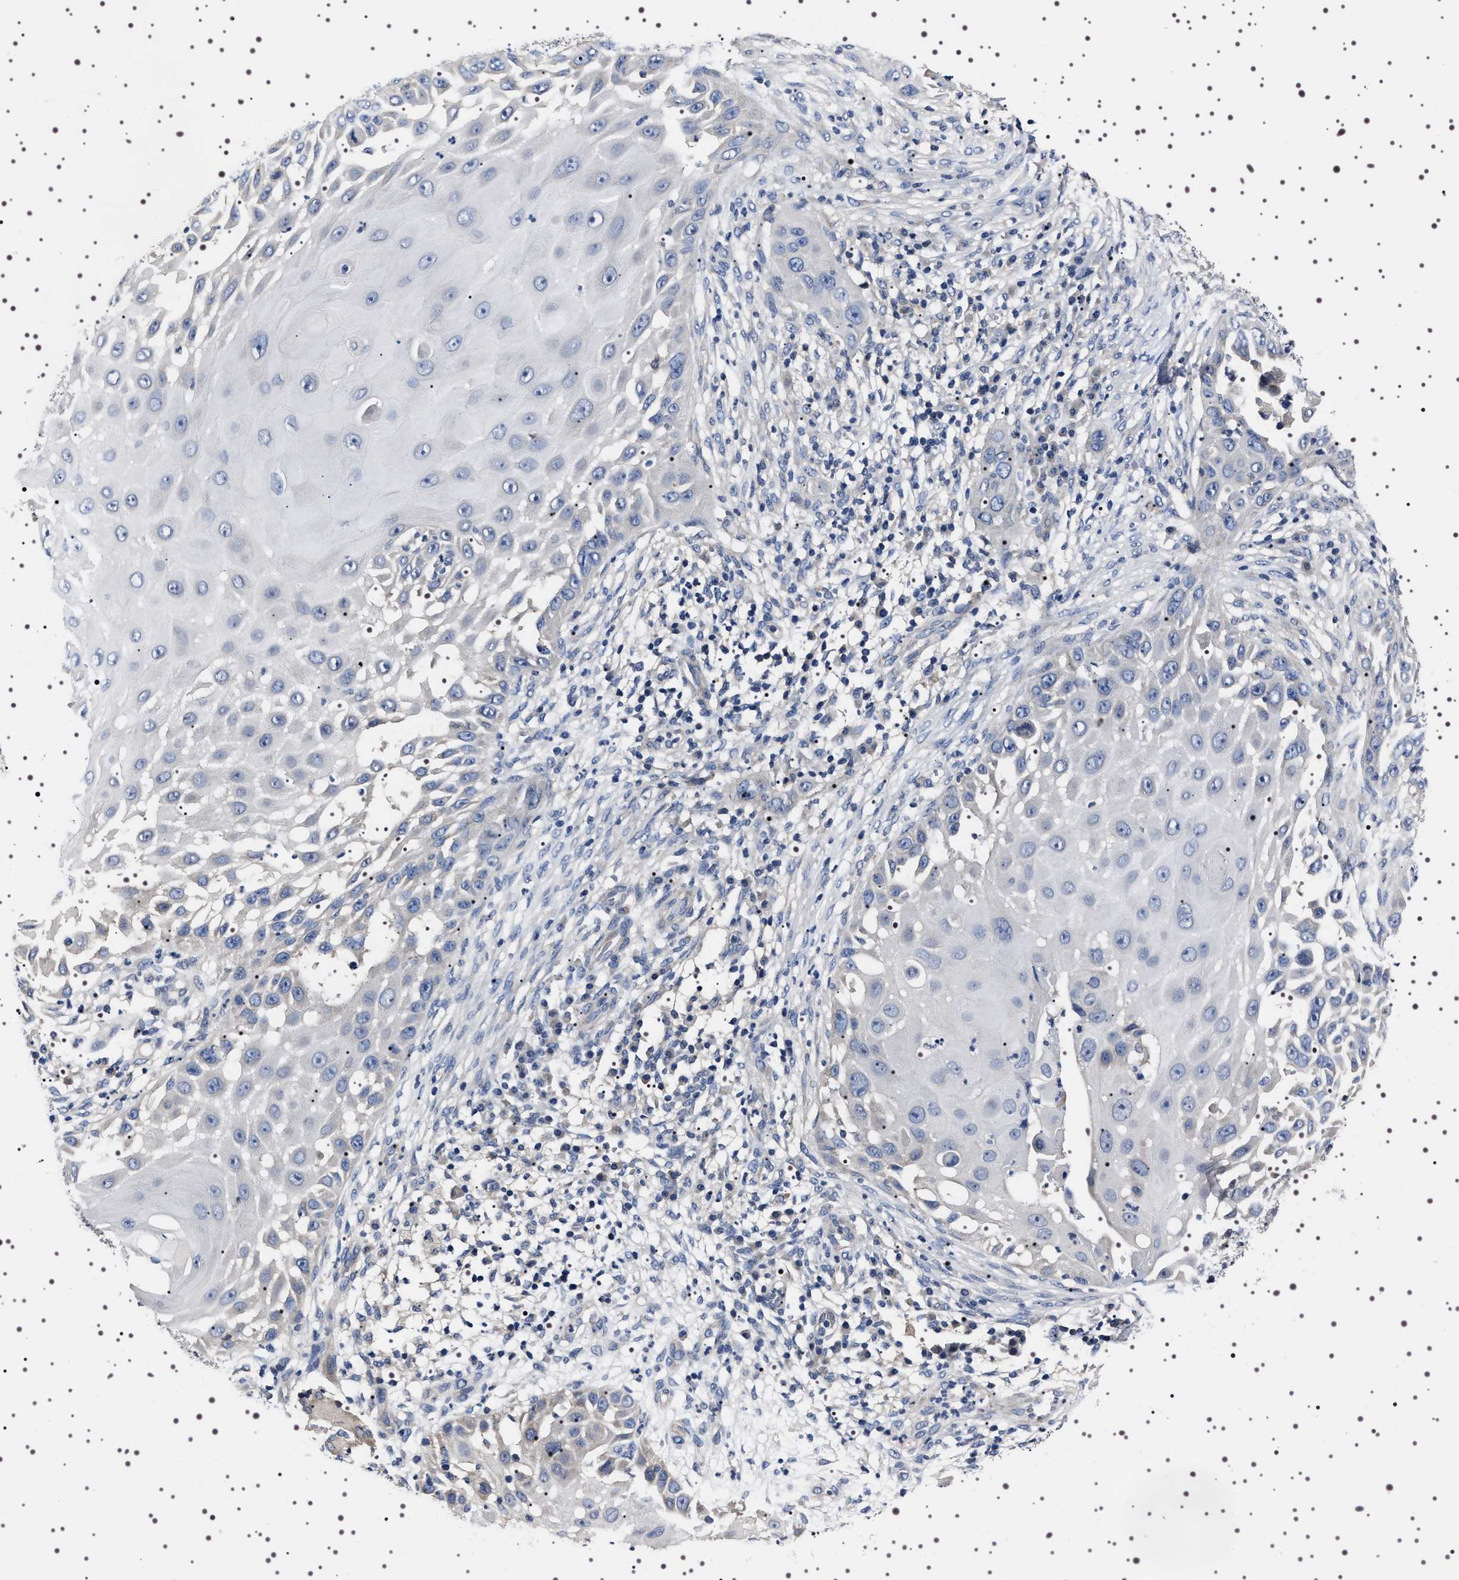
{"staining": {"intensity": "negative", "quantity": "none", "location": "none"}, "tissue": "skin cancer", "cell_type": "Tumor cells", "image_type": "cancer", "snomed": [{"axis": "morphology", "description": "Squamous cell carcinoma, NOS"}, {"axis": "topography", "description": "Skin"}], "caption": "There is no significant positivity in tumor cells of squamous cell carcinoma (skin). Brightfield microscopy of IHC stained with DAB (brown) and hematoxylin (blue), captured at high magnification.", "gene": "TARBP1", "patient": {"sex": "female", "age": 44}}